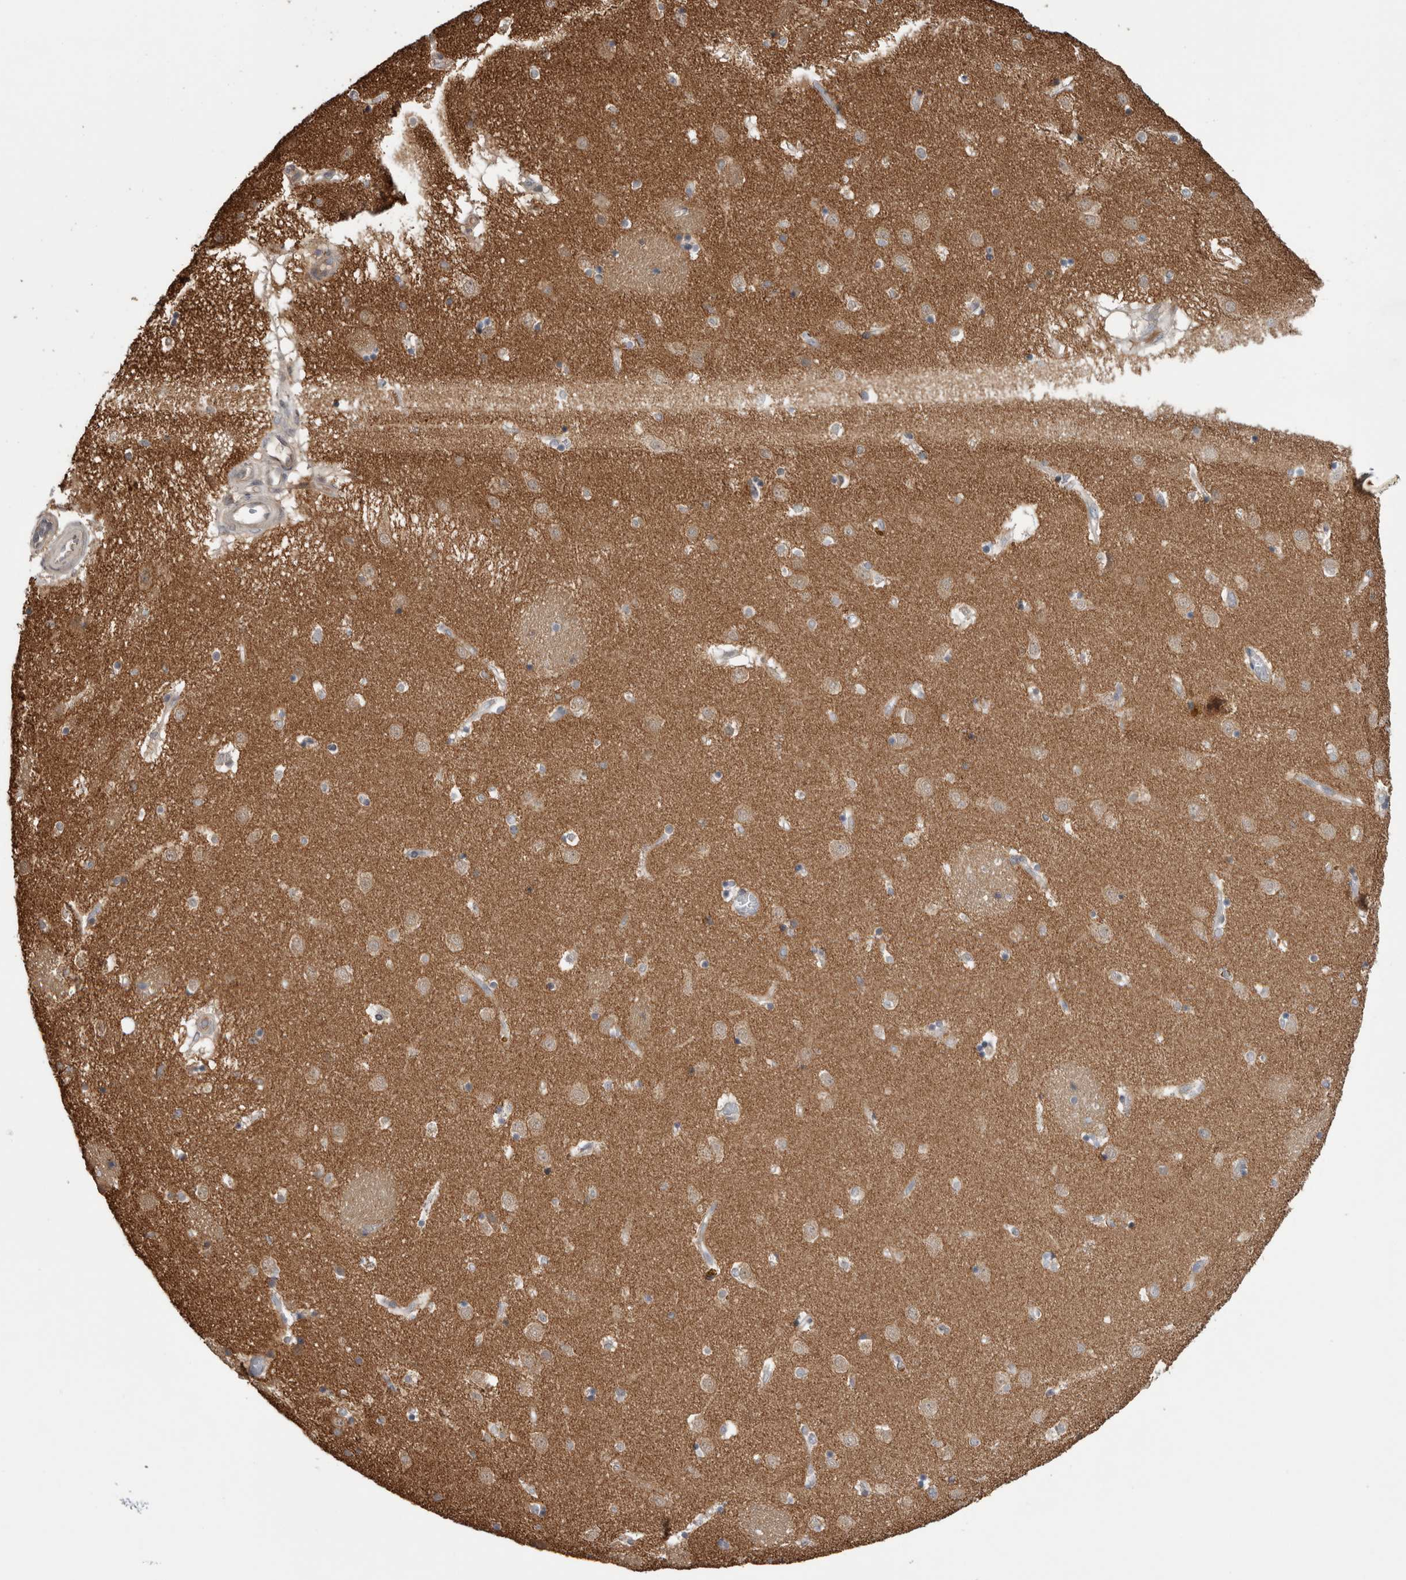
{"staining": {"intensity": "weak", "quantity": ">75%", "location": "cytoplasmic/membranous"}, "tissue": "caudate", "cell_type": "Glial cells", "image_type": "normal", "snomed": [{"axis": "morphology", "description": "Normal tissue, NOS"}, {"axis": "topography", "description": "Lateral ventricle wall"}], "caption": "A low amount of weak cytoplasmic/membranous positivity is appreciated in approximately >75% of glial cells in normal caudate. The staining was performed using DAB, with brown indicating positive protein expression. Nuclei are stained blue with hematoxylin.", "gene": "ADGRL3", "patient": {"sex": "male", "age": 70}}